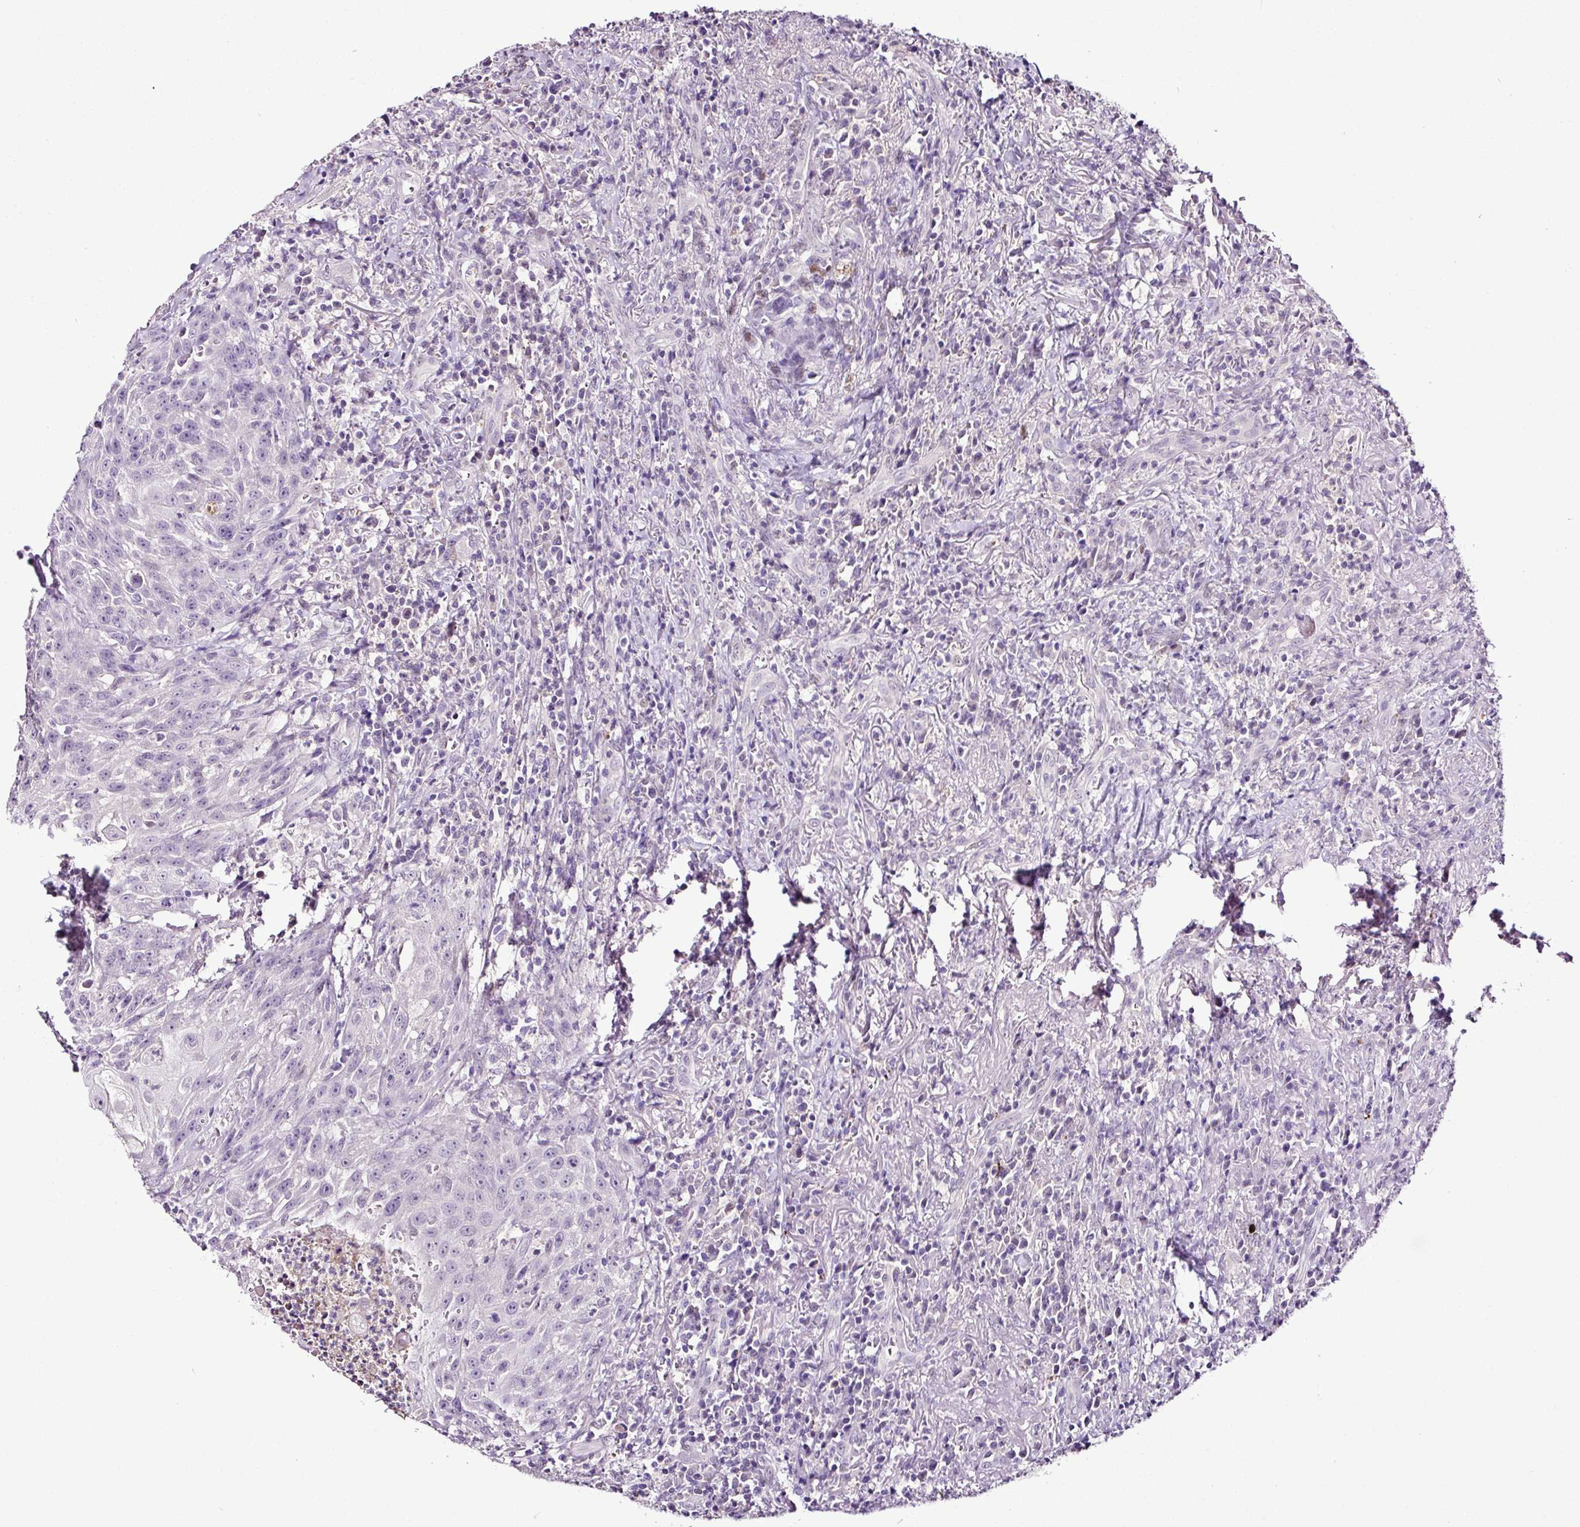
{"staining": {"intensity": "negative", "quantity": "none", "location": "none"}, "tissue": "head and neck cancer", "cell_type": "Tumor cells", "image_type": "cancer", "snomed": [{"axis": "morphology", "description": "Normal tissue, NOS"}, {"axis": "morphology", "description": "Squamous cell carcinoma, NOS"}, {"axis": "topography", "description": "Oral tissue"}, {"axis": "topography", "description": "Head-Neck"}], "caption": "A micrograph of human head and neck cancer (squamous cell carcinoma) is negative for staining in tumor cells.", "gene": "ESR1", "patient": {"sex": "female", "age": 70}}